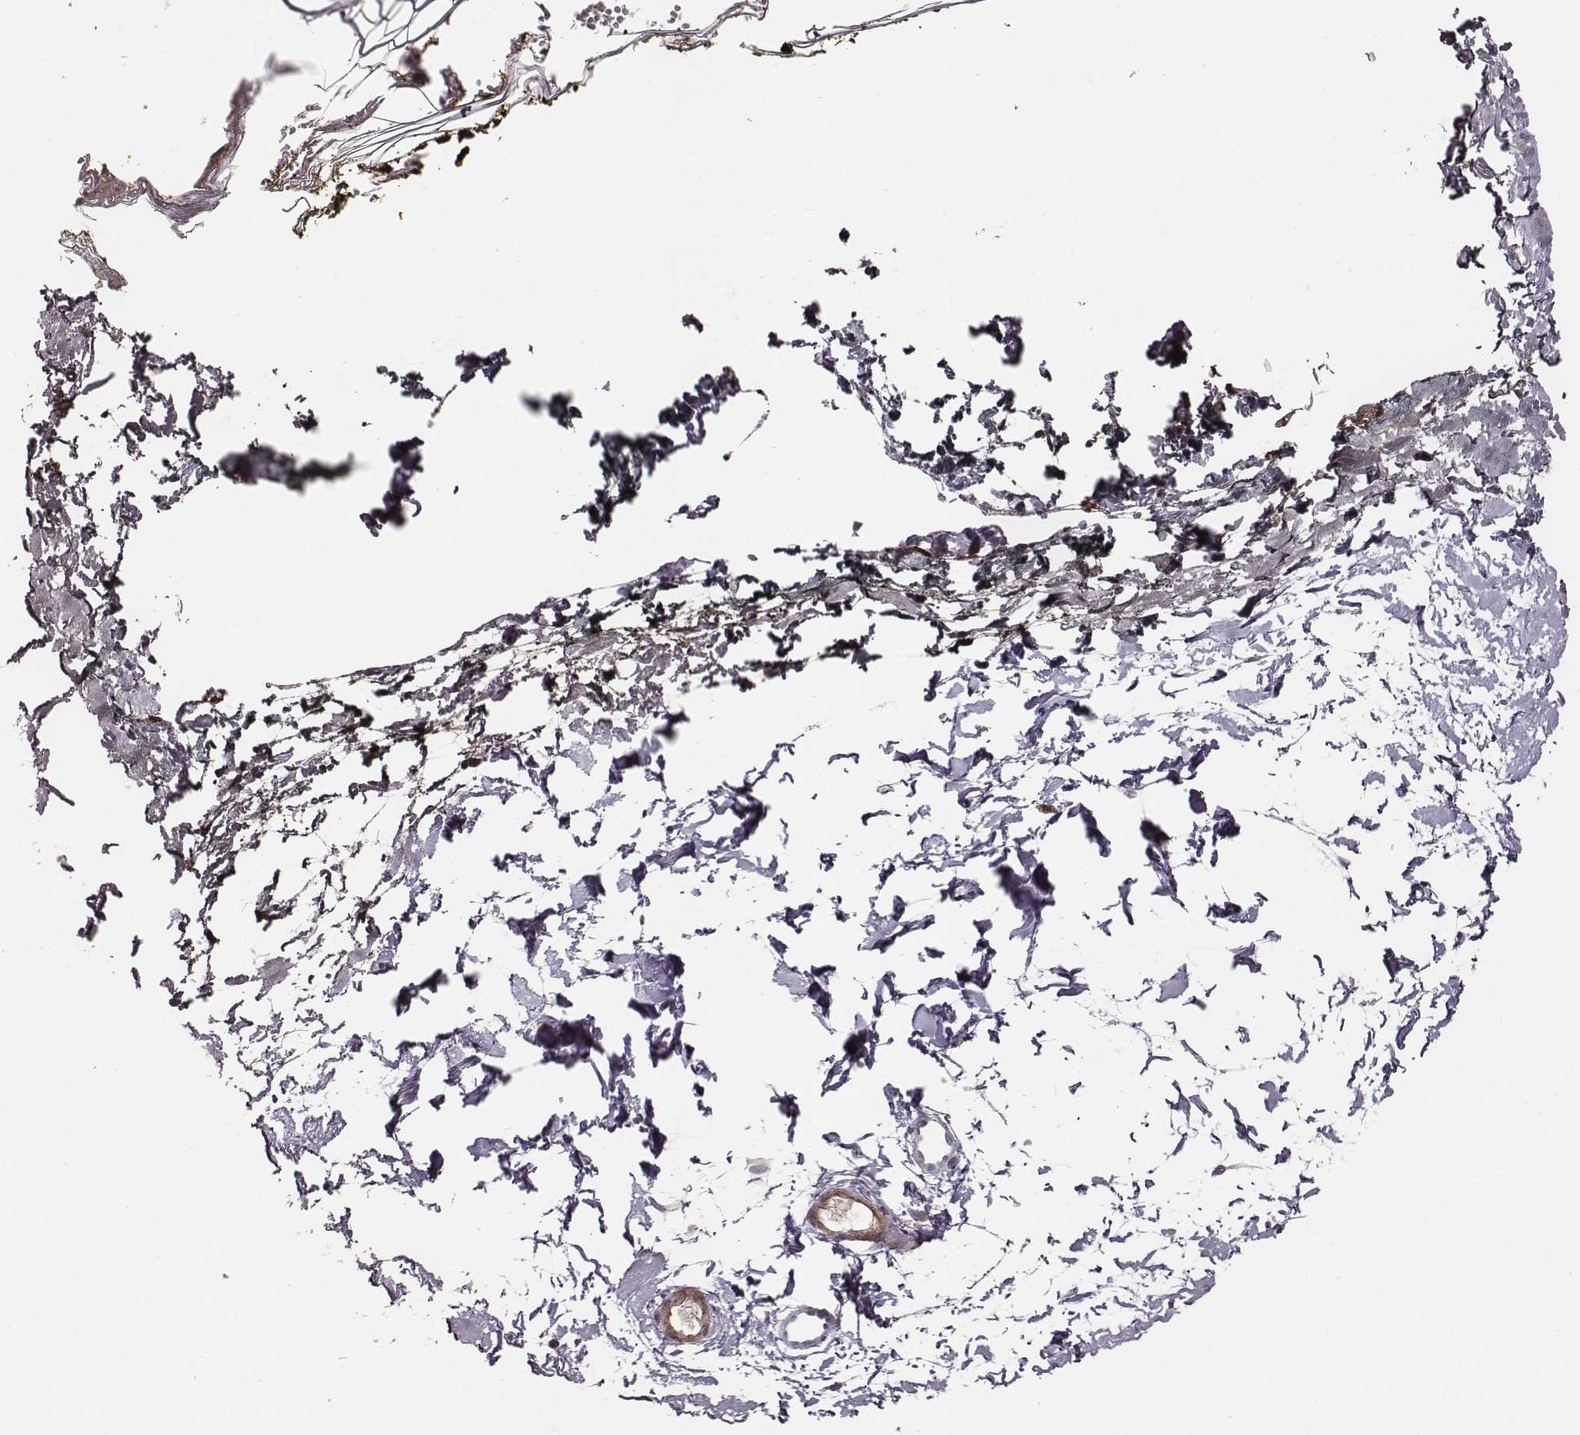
{"staining": {"intensity": "negative", "quantity": "none", "location": "none"}, "tissue": "skin", "cell_type": "Fibroblasts", "image_type": "normal", "snomed": [{"axis": "morphology", "description": "Normal tissue, NOS"}, {"axis": "topography", "description": "Skin"}], "caption": "Skin stained for a protein using immunohistochemistry (IHC) reveals no positivity fibroblasts.", "gene": "ZYX", "patient": {"sex": "female", "age": 34}}